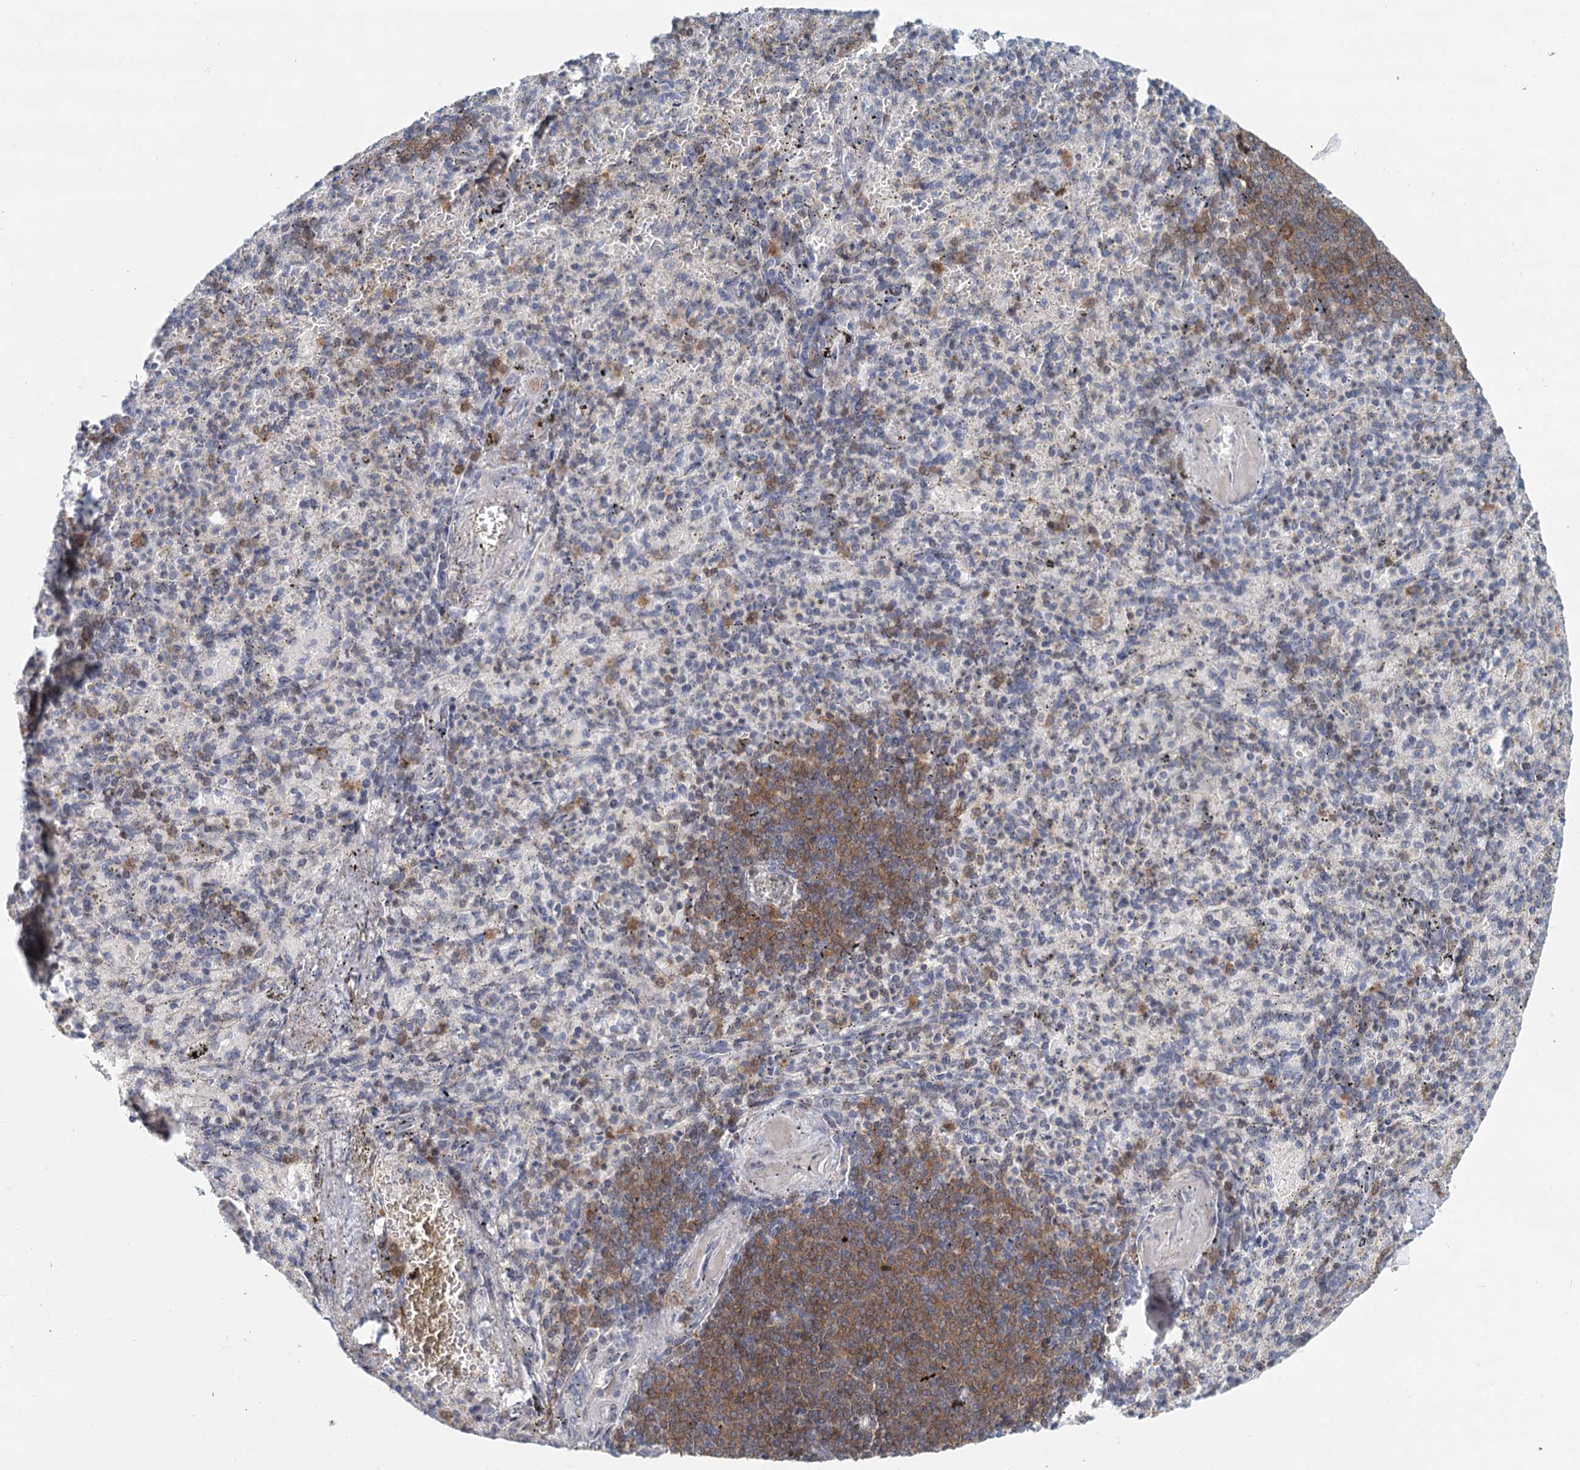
{"staining": {"intensity": "moderate", "quantity": "<25%", "location": "cytoplasmic/membranous"}, "tissue": "spleen", "cell_type": "Cells in red pulp", "image_type": "normal", "snomed": [{"axis": "morphology", "description": "Normal tissue, NOS"}, {"axis": "topography", "description": "Spleen"}], "caption": "Approximately <25% of cells in red pulp in unremarkable human spleen show moderate cytoplasmic/membranous protein expression as visualized by brown immunohistochemical staining.", "gene": "STAP1", "patient": {"sex": "female", "age": 74}}